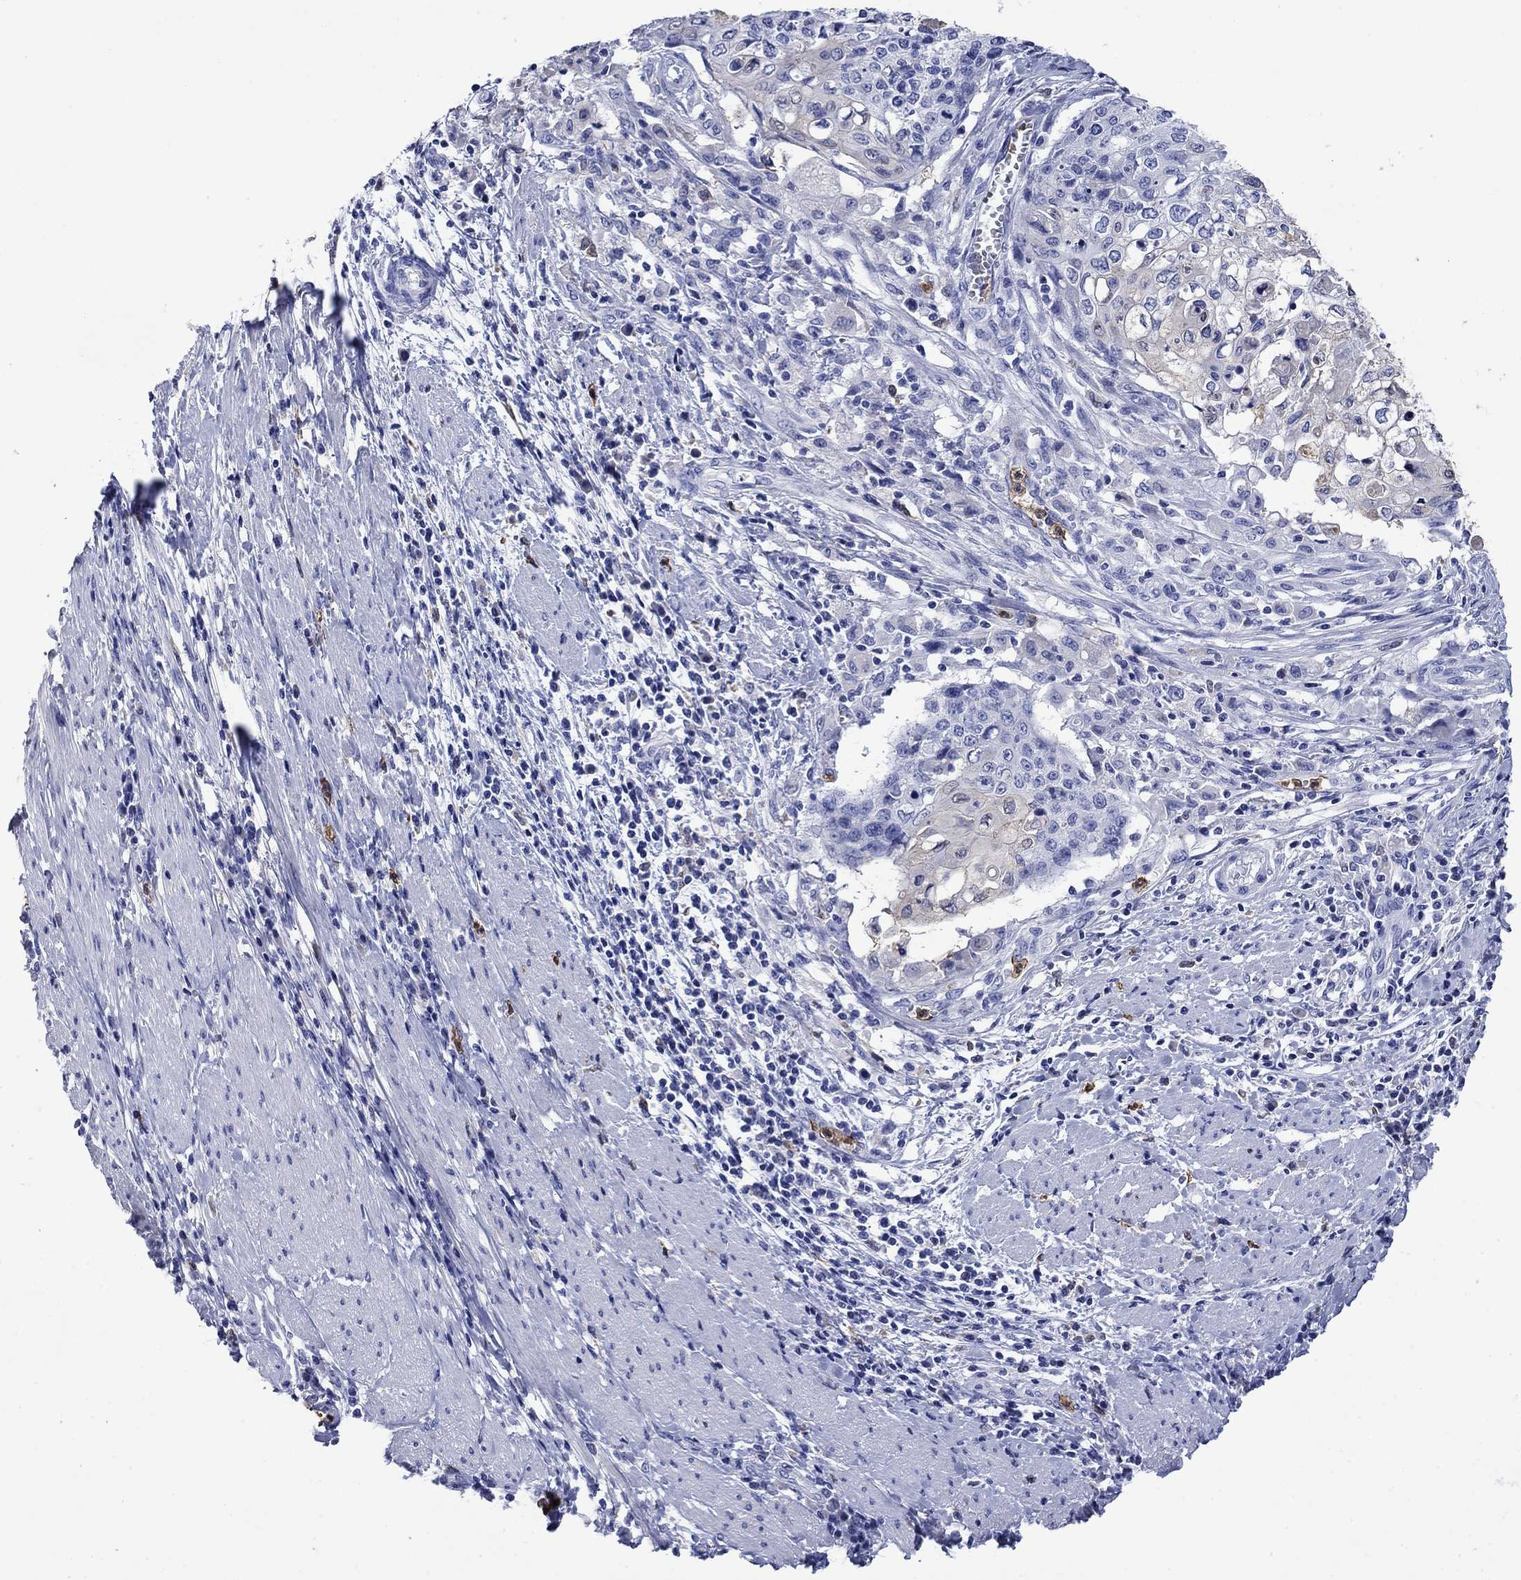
{"staining": {"intensity": "negative", "quantity": "none", "location": "none"}, "tissue": "cervical cancer", "cell_type": "Tumor cells", "image_type": "cancer", "snomed": [{"axis": "morphology", "description": "Squamous cell carcinoma, NOS"}, {"axis": "topography", "description": "Cervix"}], "caption": "High power microscopy histopathology image of an immunohistochemistry (IHC) micrograph of cervical cancer, revealing no significant positivity in tumor cells. (DAB immunohistochemistry with hematoxylin counter stain).", "gene": "TFR2", "patient": {"sex": "female", "age": 39}}